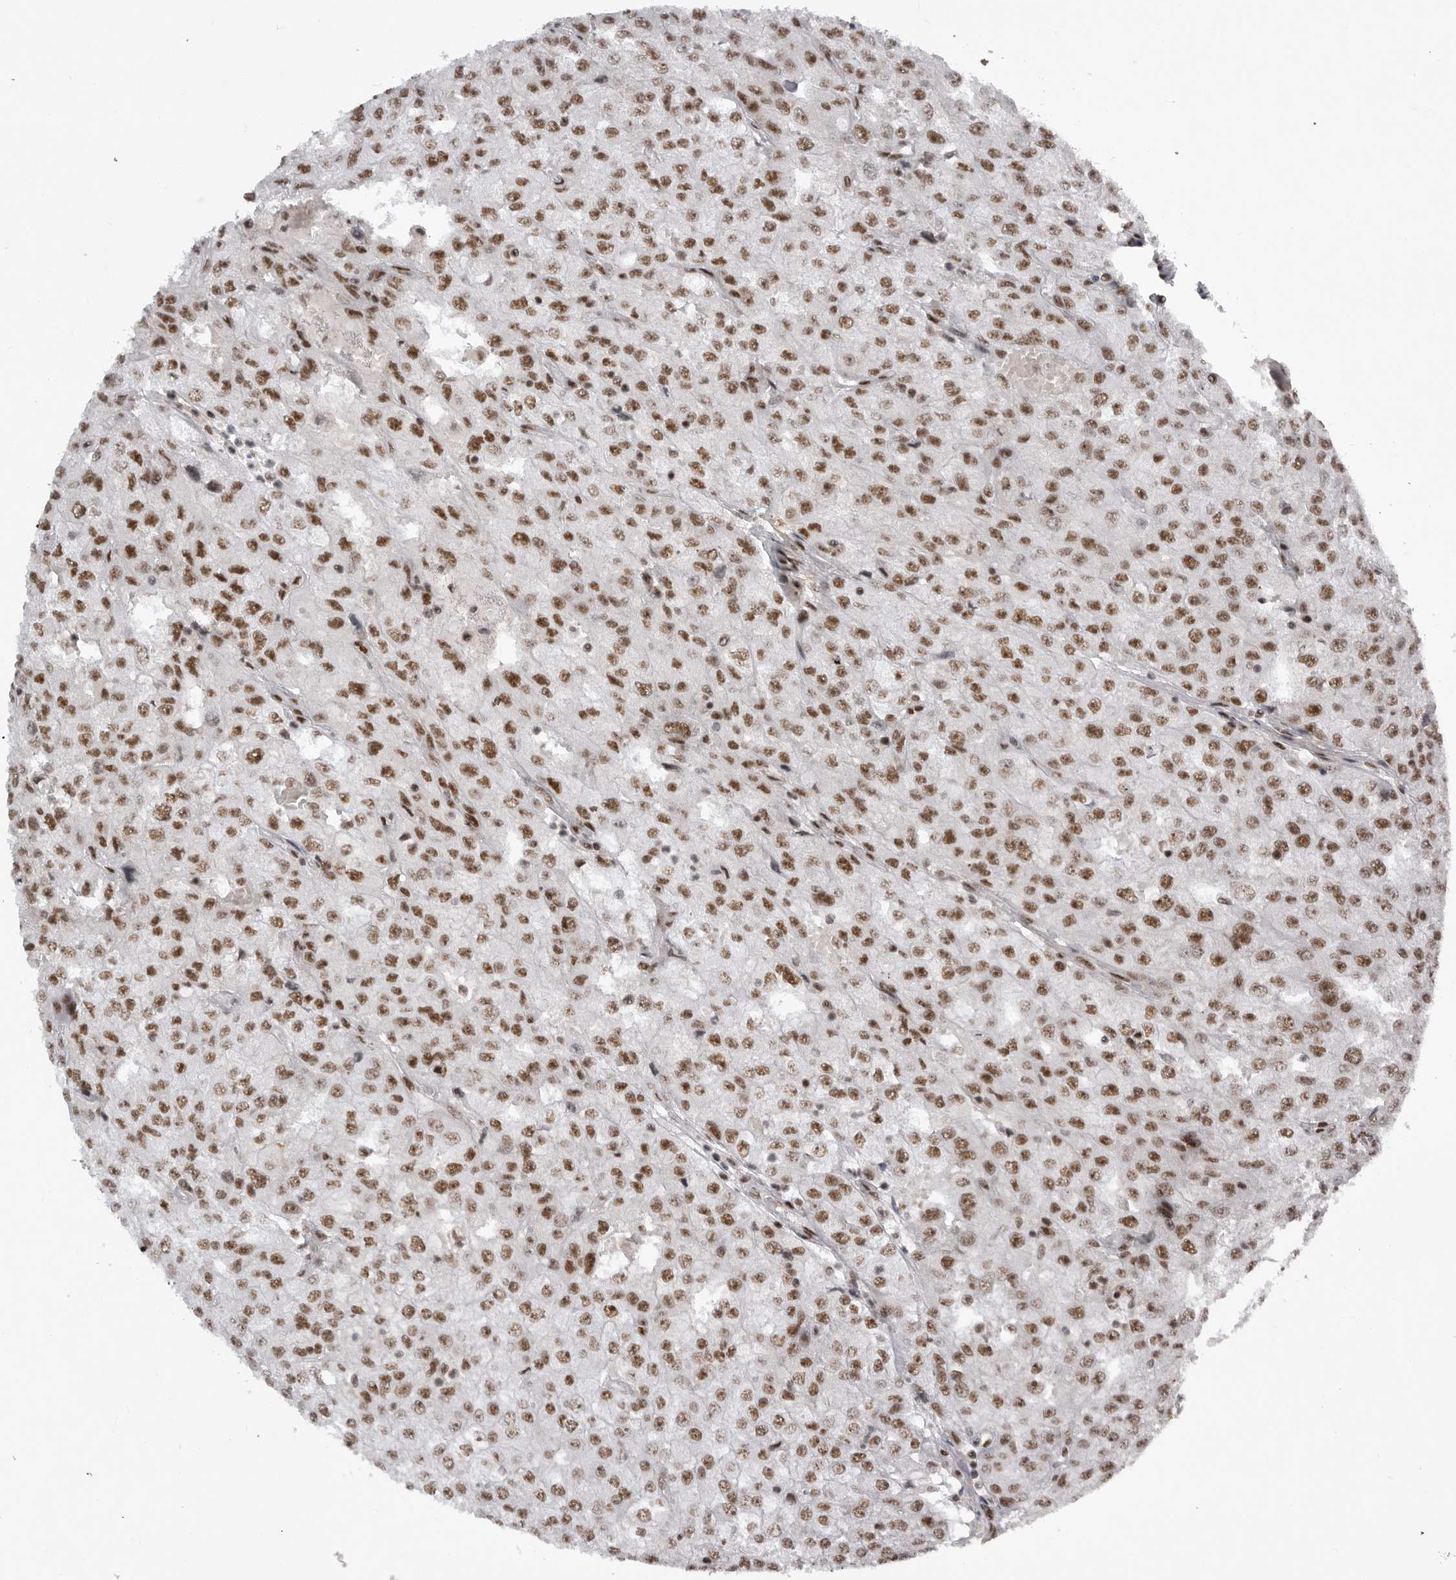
{"staining": {"intensity": "moderate", "quantity": ">75%", "location": "nuclear"}, "tissue": "renal cancer", "cell_type": "Tumor cells", "image_type": "cancer", "snomed": [{"axis": "morphology", "description": "Adenocarcinoma, NOS"}, {"axis": "topography", "description": "Kidney"}], "caption": "Moderate nuclear protein staining is seen in approximately >75% of tumor cells in renal cancer.", "gene": "PPP1R8", "patient": {"sex": "female", "age": 54}}